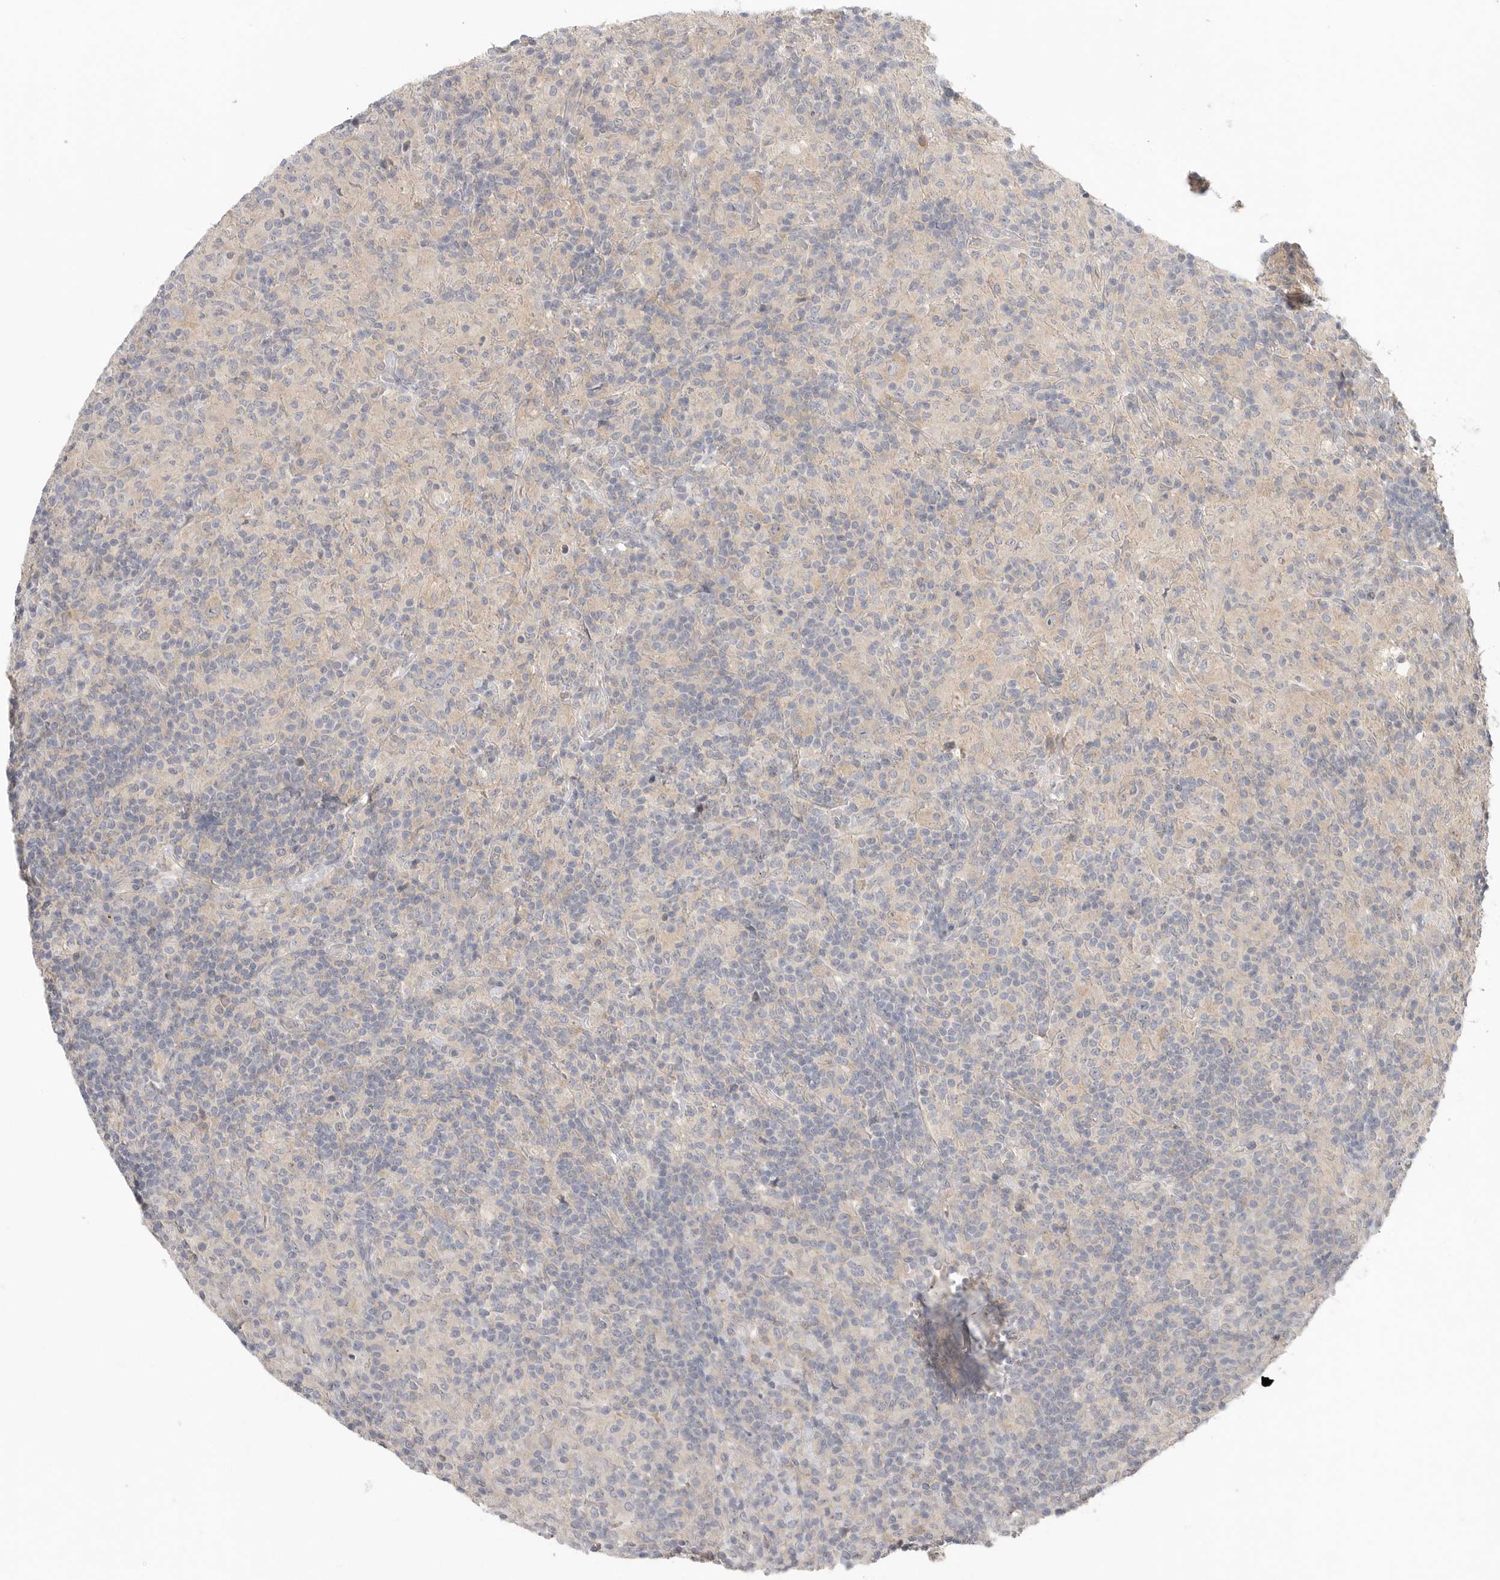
{"staining": {"intensity": "negative", "quantity": "none", "location": "none"}, "tissue": "lymphoma", "cell_type": "Tumor cells", "image_type": "cancer", "snomed": [{"axis": "morphology", "description": "Hodgkin's disease, NOS"}, {"axis": "topography", "description": "Lymph node"}], "caption": "Lymphoma was stained to show a protein in brown. There is no significant positivity in tumor cells. Nuclei are stained in blue.", "gene": "HDAC6", "patient": {"sex": "male", "age": 70}}